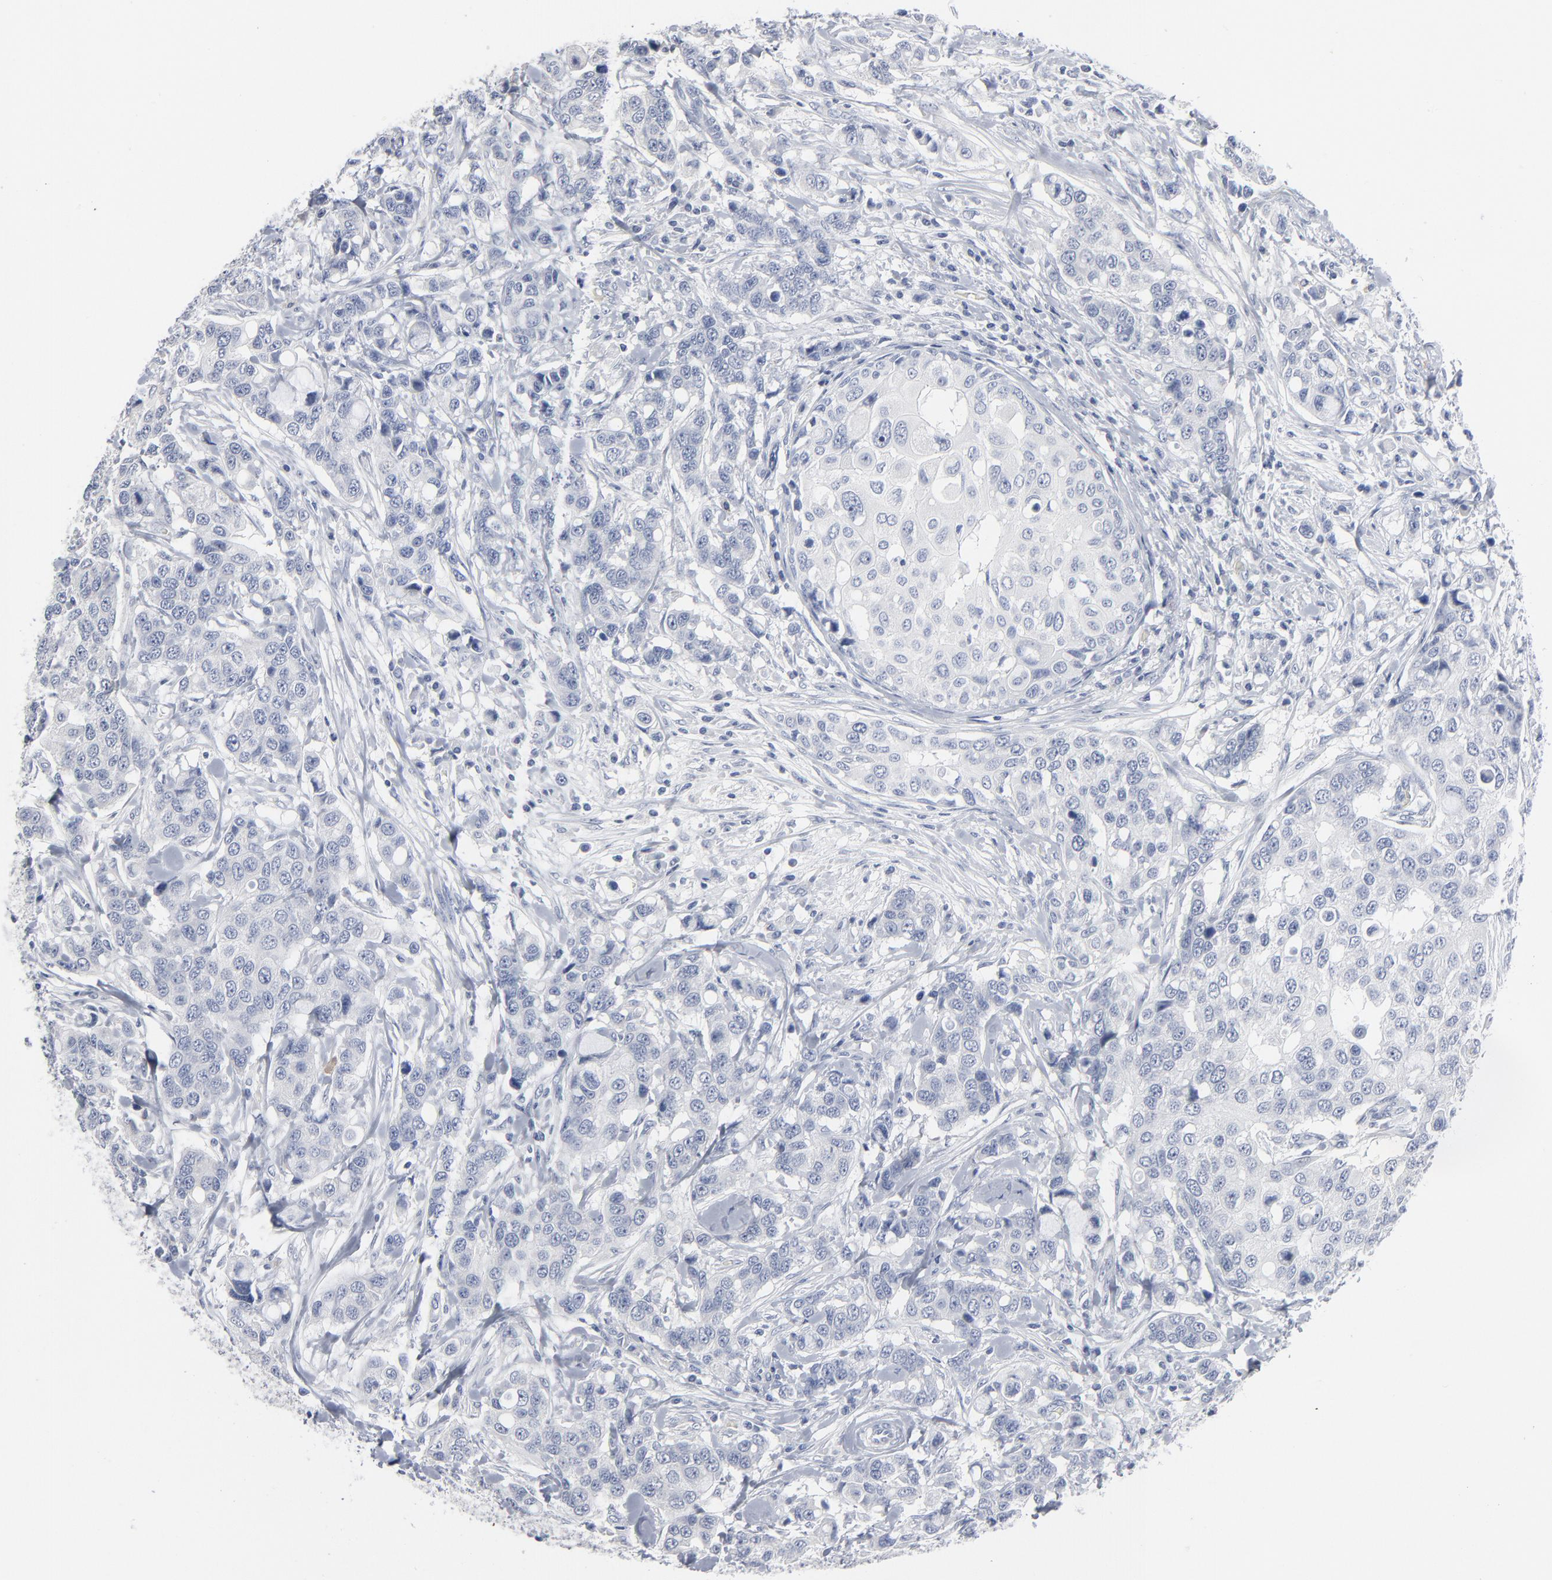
{"staining": {"intensity": "negative", "quantity": "none", "location": "none"}, "tissue": "breast cancer", "cell_type": "Tumor cells", "image_type": "cancer", "snomed": [{"axis": "morphology", "description": "Duct carcinoma"}, {"axis": "topography", "description": "Breast"}], "caption": "High magnification brightfield microscopy of breast infiltrating ductal carcinoma stained with DAB (brown) and counterstained with hematoxylin (blue): tumor cells show no significant expression.", "gene": "PAGE1", "patient": {"sex": "female", "age": 27}}